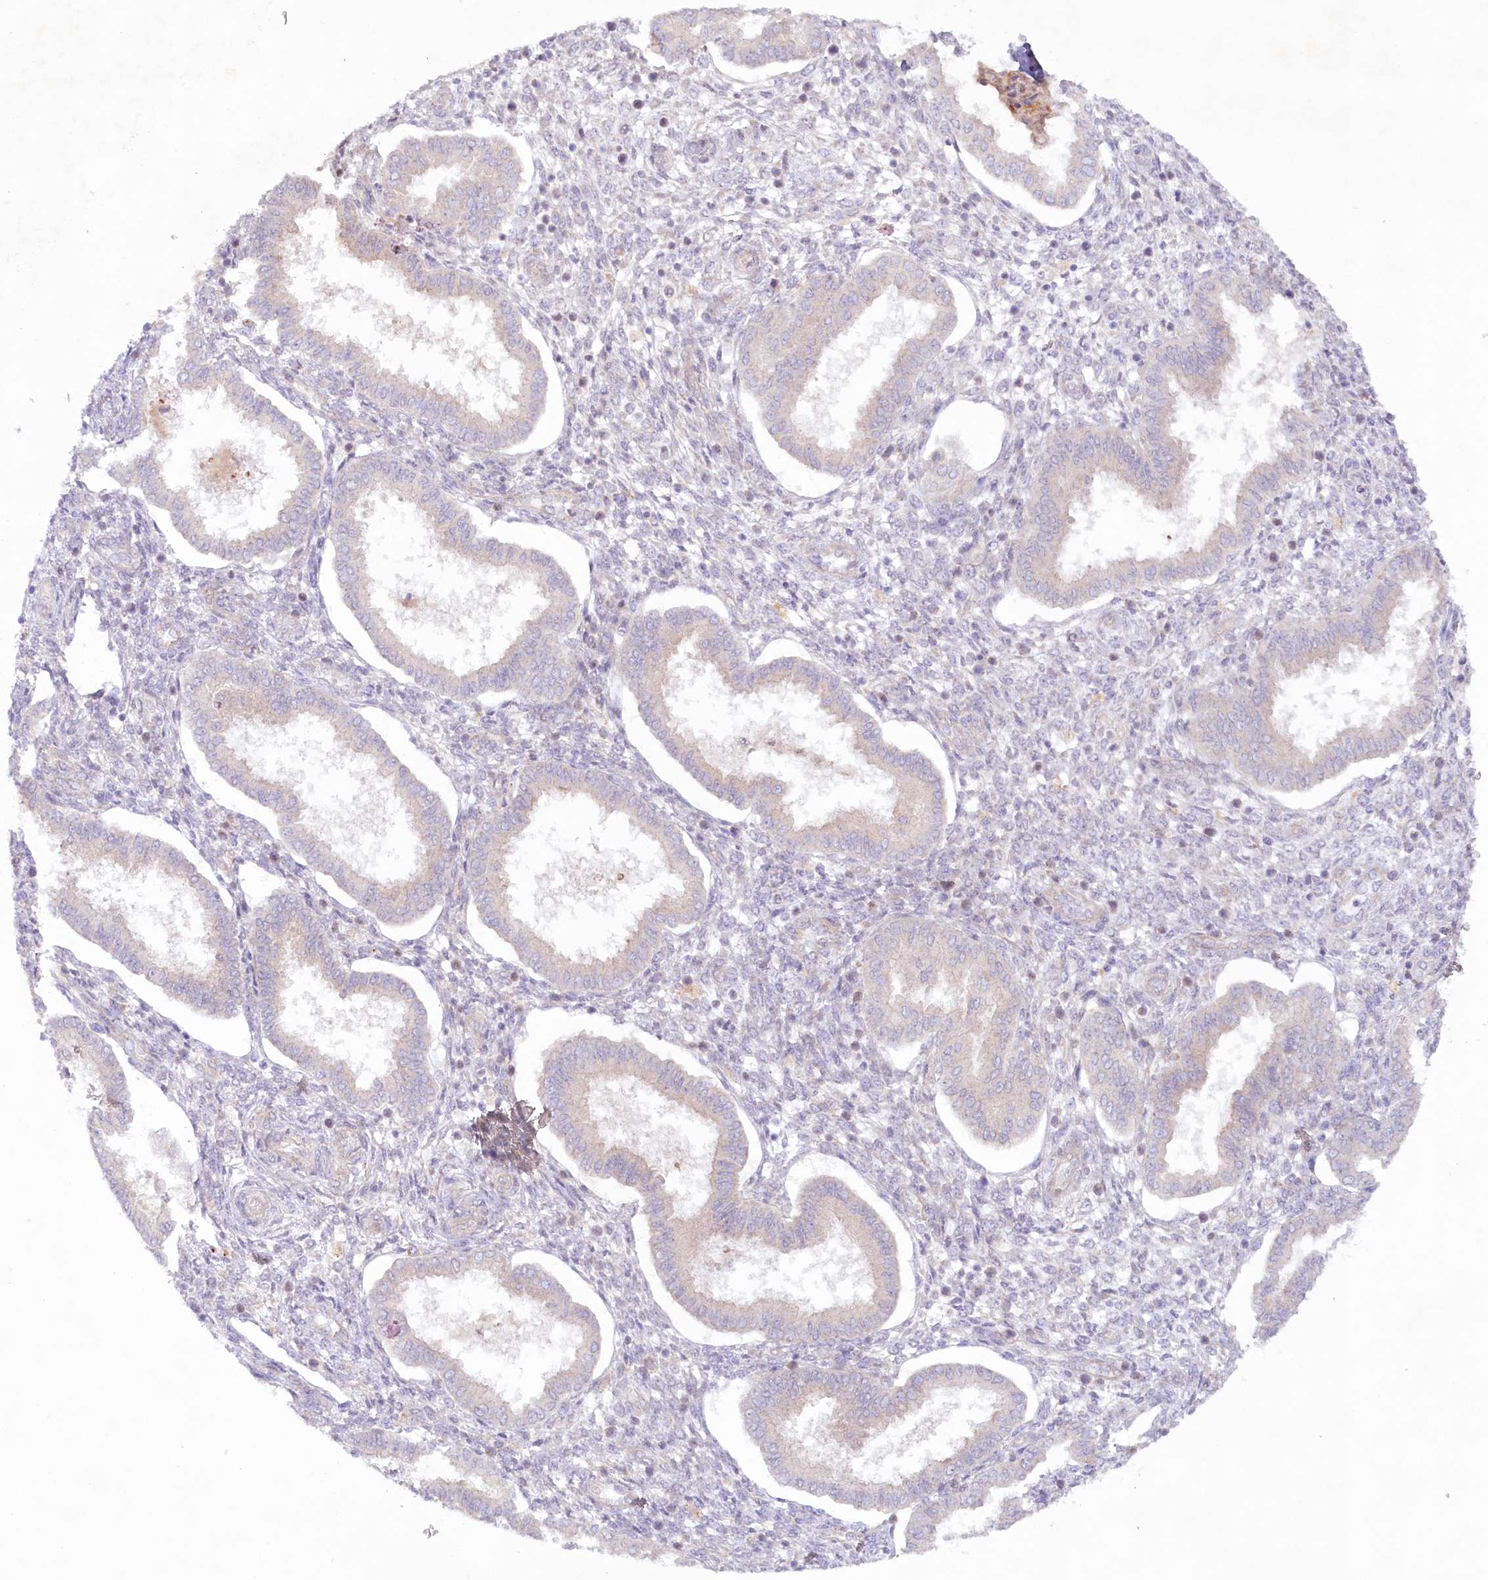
{"staining": {"intensity": "negative", "quantity": "none", "location": "none"}, "tissue": "endometrium", "cell_type": "Cells in endometrial stroma", "image_type": "normal", "snomed": [{"axis": "morphology", "description": "Normal tissue, NOS"}, {"axis": "topography", "description": "Endometrium"}], "caption": "IHC image of benign human endometrium stained for a protein (brown), which reveals no expression in cells in endometrial stroma.", "gene": "TNIP1", "patient": {"sex": "female", "age": 24}}